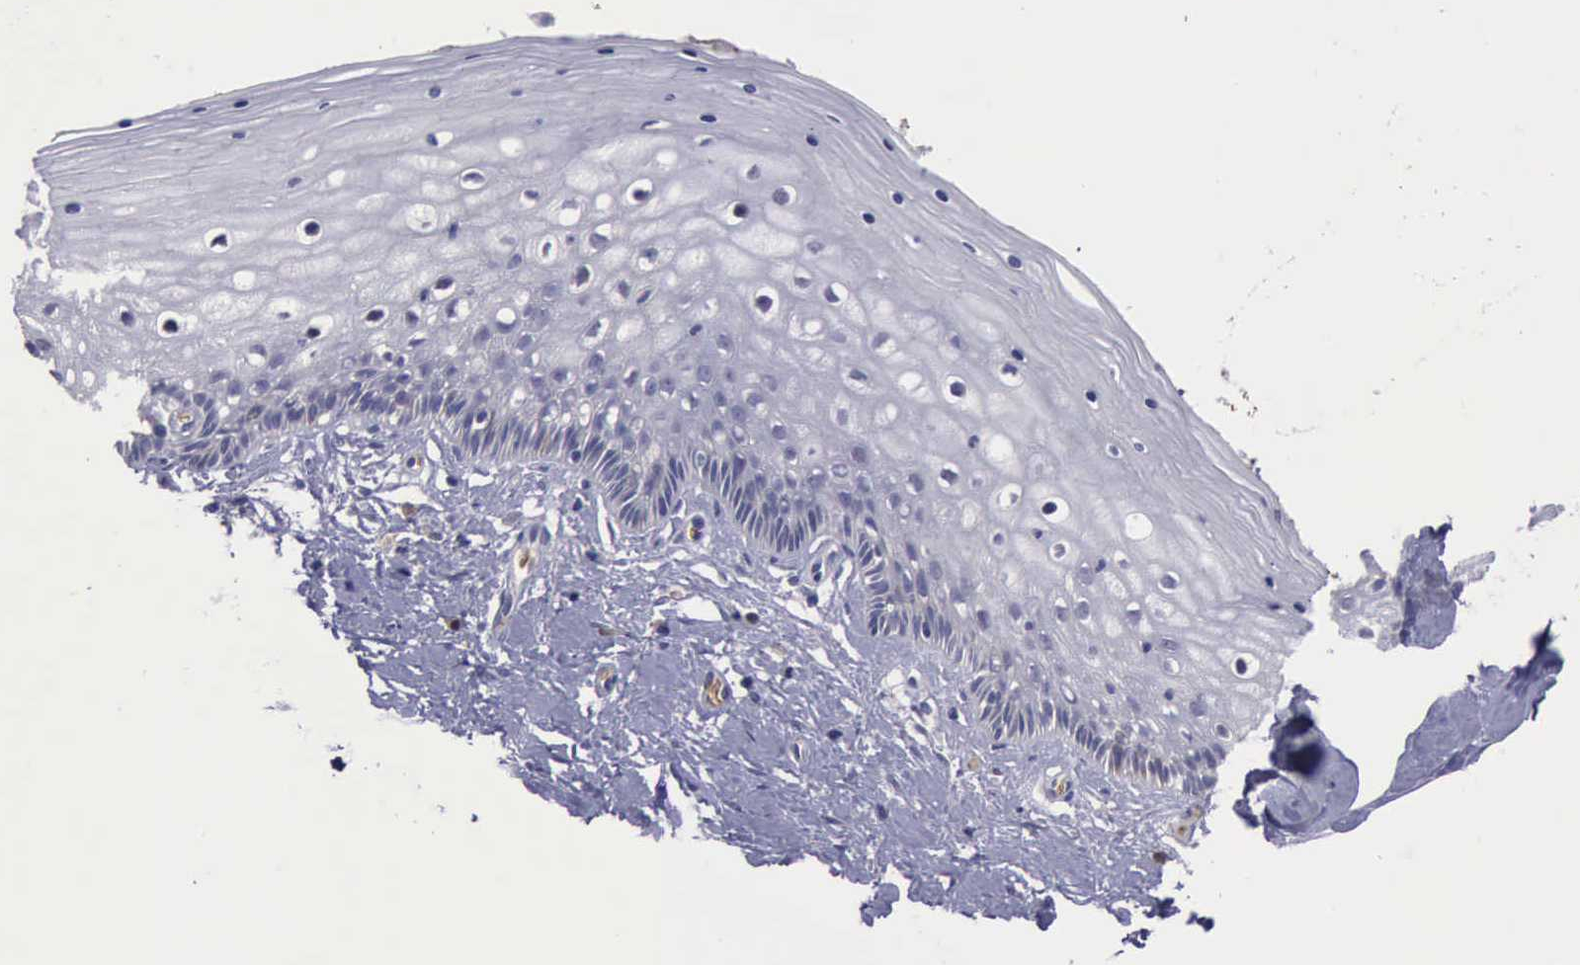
{"staining": {"intensity": "negative", "quantity": "none", "location": "none"}, "tissue": "vagina", "cell_type": "Squamous epithelial cells", "image_type": "normal", "snomed": [{"axis": "morphology", "description": "Normal tissue, NOS"}, {"axis": "topography", "description": "Vagina"}], "caption": "The image demonstrates no significant staining in squamous epithelial cells of vagina. The staining is performed using DAB brown chromogen with nuclei counter-stained in using hematoxylin.", "gene": "CEP128", "patient": {"sex": "female", "age": 46}}